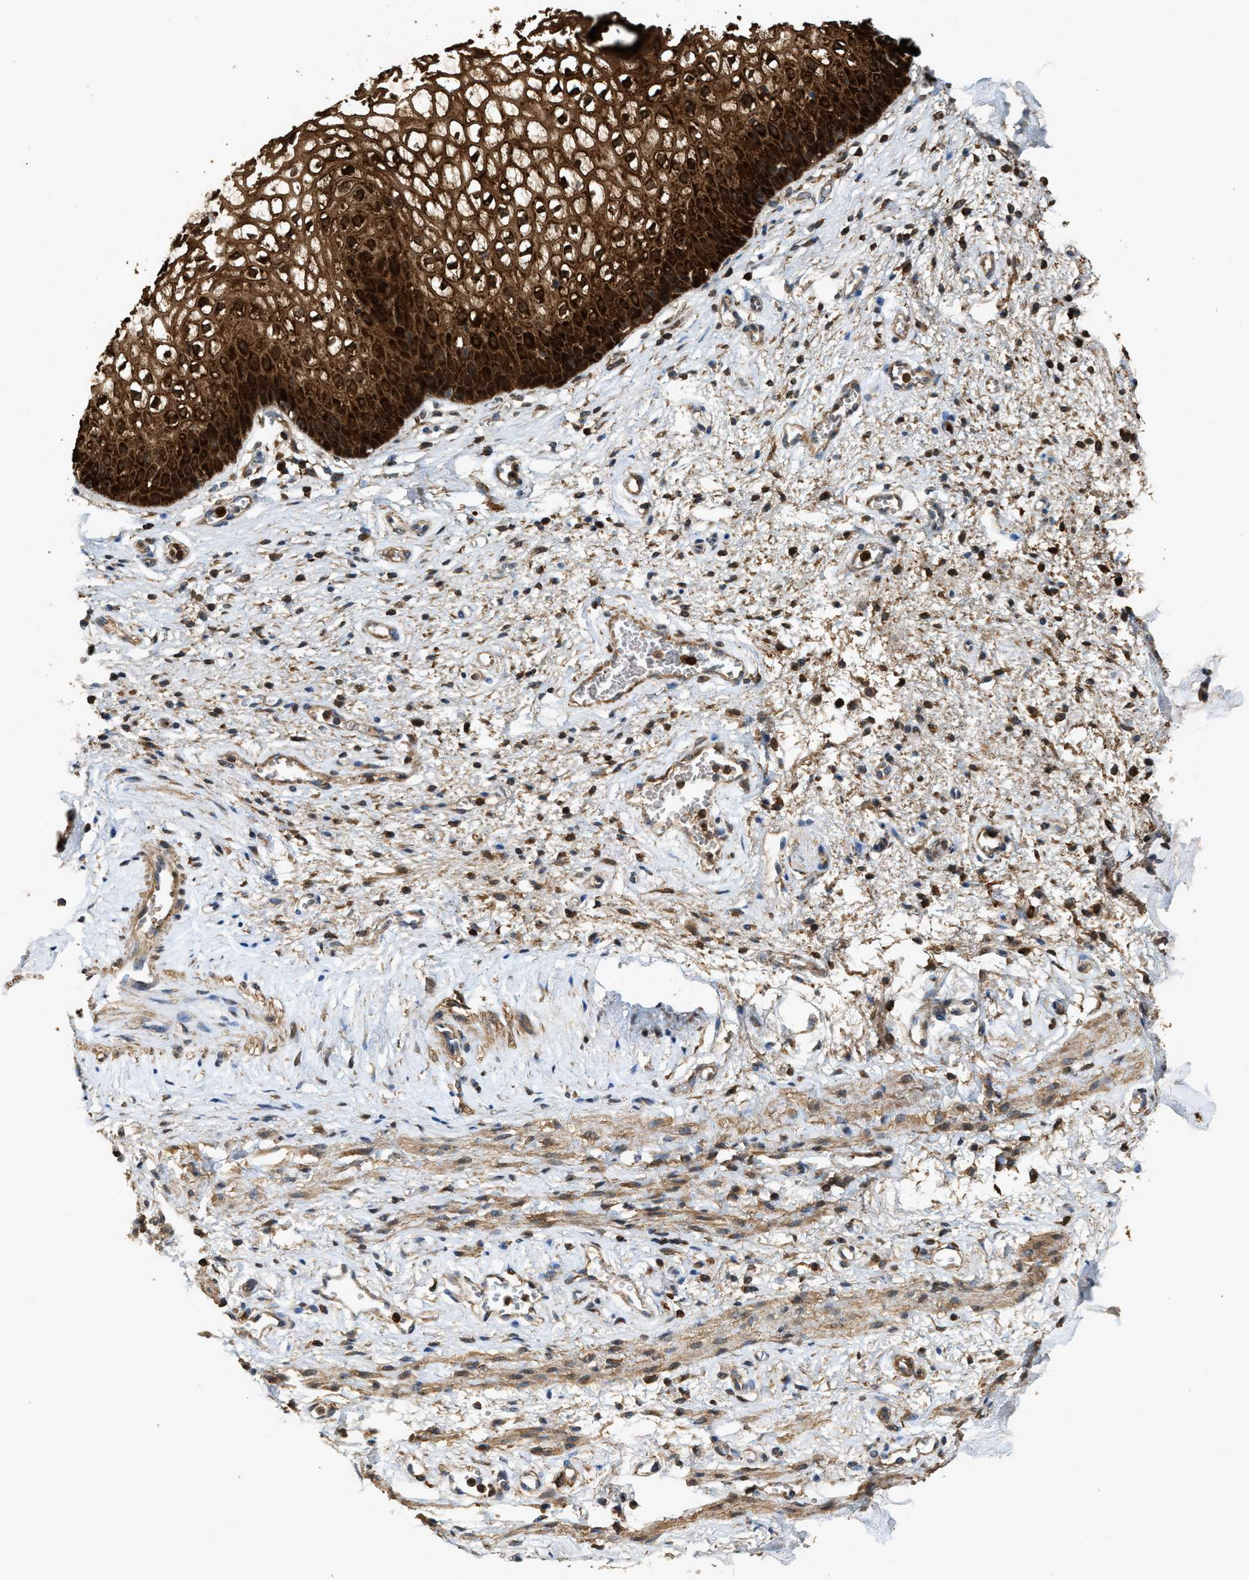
{"staining": {"intensity": "strong", "quantity": ">75%", "location": "cytoplasmic/membranous,nuclear"}, "tissue": "vagina", "cell_type": "Squamous epithelial cells", "image_type": "normal", "snomed": [{"axis": "morphology", "description": "Normal tissue, NOS"}, {"axis": "topography", "description": "Vagina"}], "caption": "Immunohistochemistry (IHC) micrograph of unremarkable vagina: human vagina stained using IHC demonstrates high levels of strong protein expression localized specifically in the cytoplasmic/membranous,nuclear of squamous epithelial cells, appearing as a cytoplasmic/membranous,nuclear brown color.", "gene": "SERPINB5", "patient": {"sex": "female", "age": 34}}